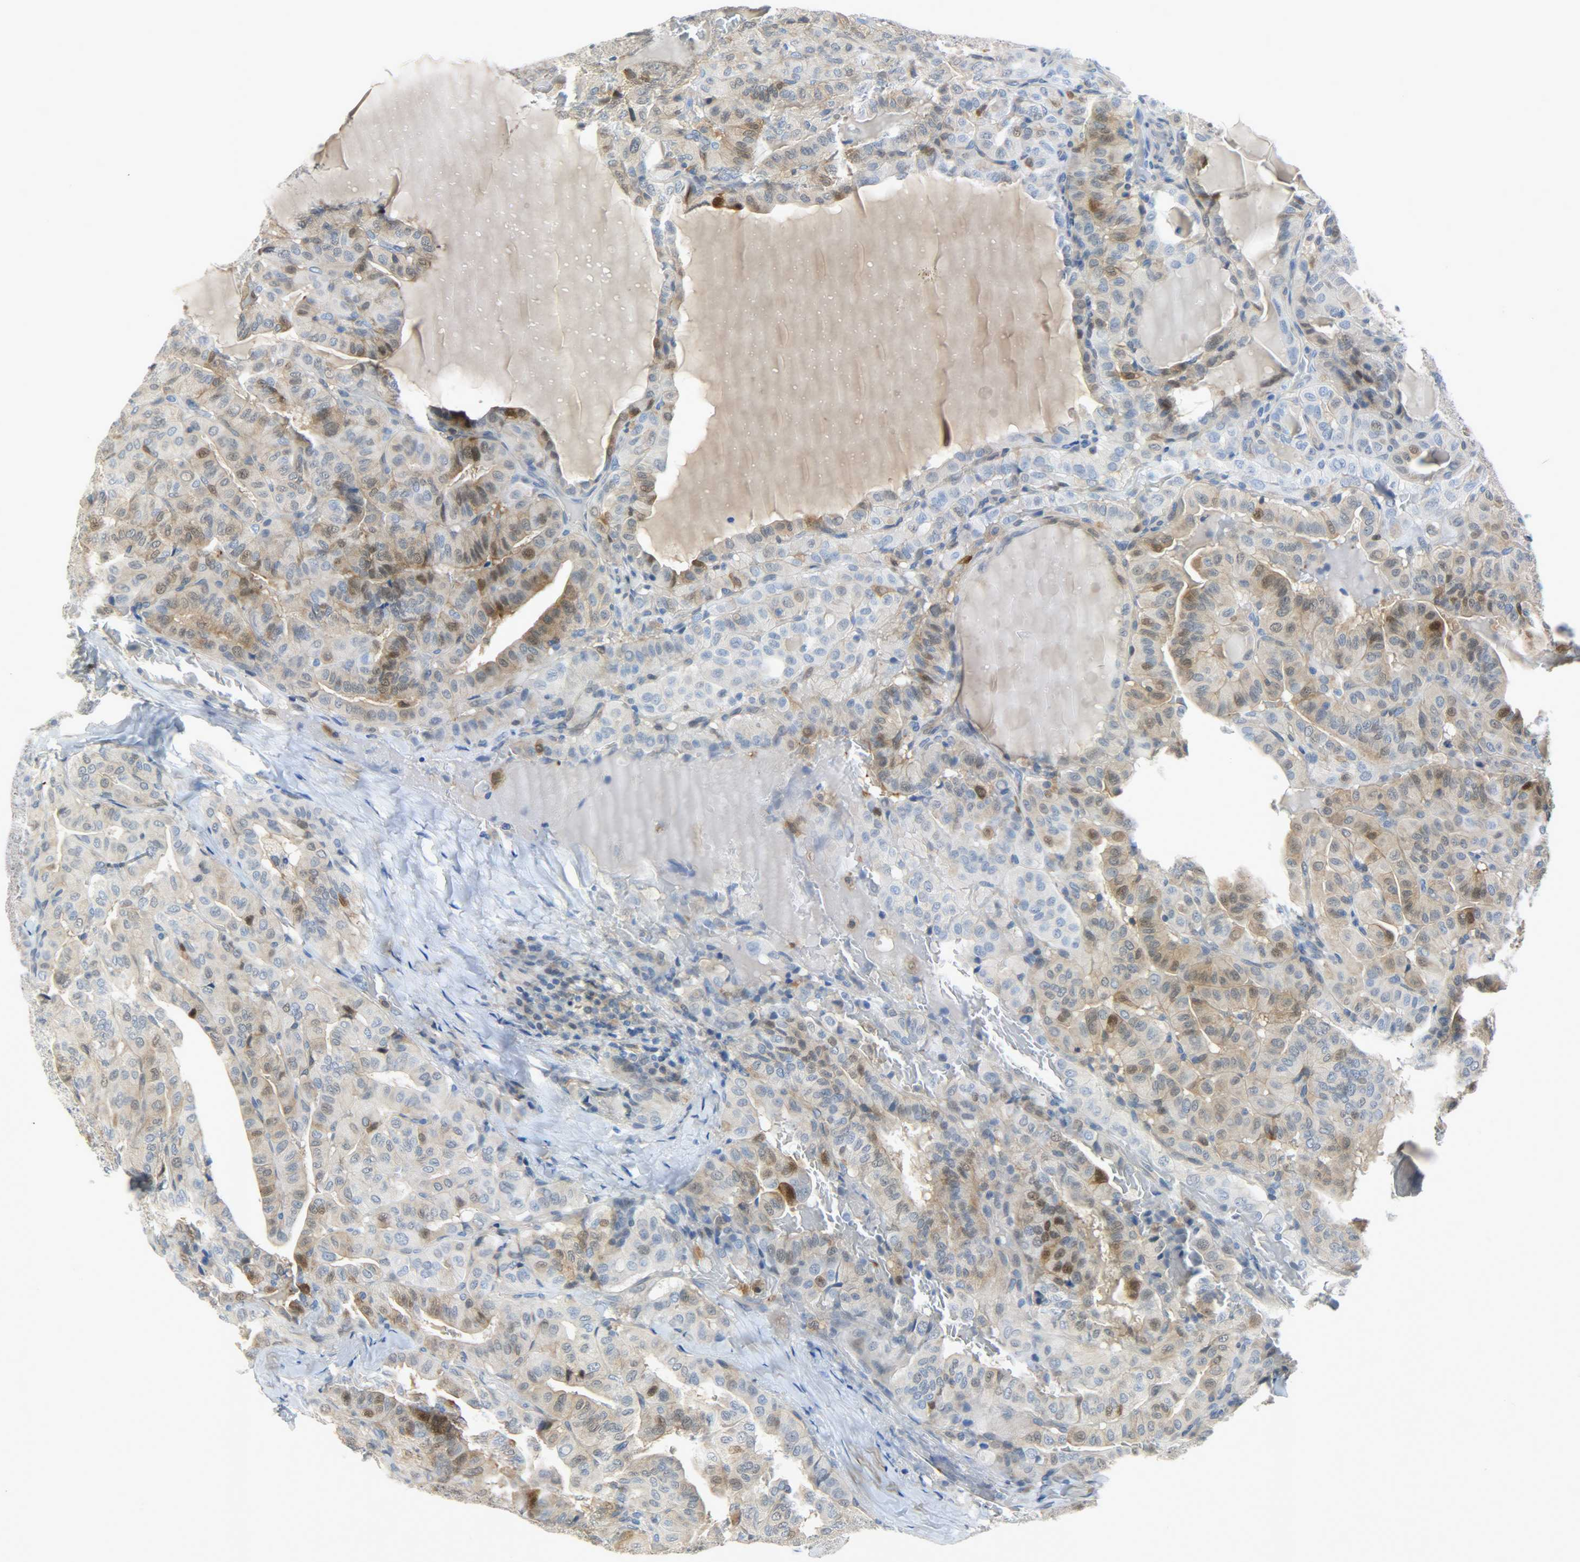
{"staining": {"intensity": "moderate", "quantity": "25%-75%", "location": "nuclear"}, "tissue": "thyroid cancer", "cell_type": "Tumor cells", "image_type": "cancer", "snomed": [{"axis": "morphology", "description": "Papillary adenocarcinoma, NOS"}, {"axis": "topography", "description": "Thyroid gland"}], "caption": "Human thyroid cancer (papillary adenocarcinoma) stained with a protein marker reveals moderate staining in tumor cells.", "gene": "EIF4EBP1", "patient": {"sex": "male", "age": 77}}